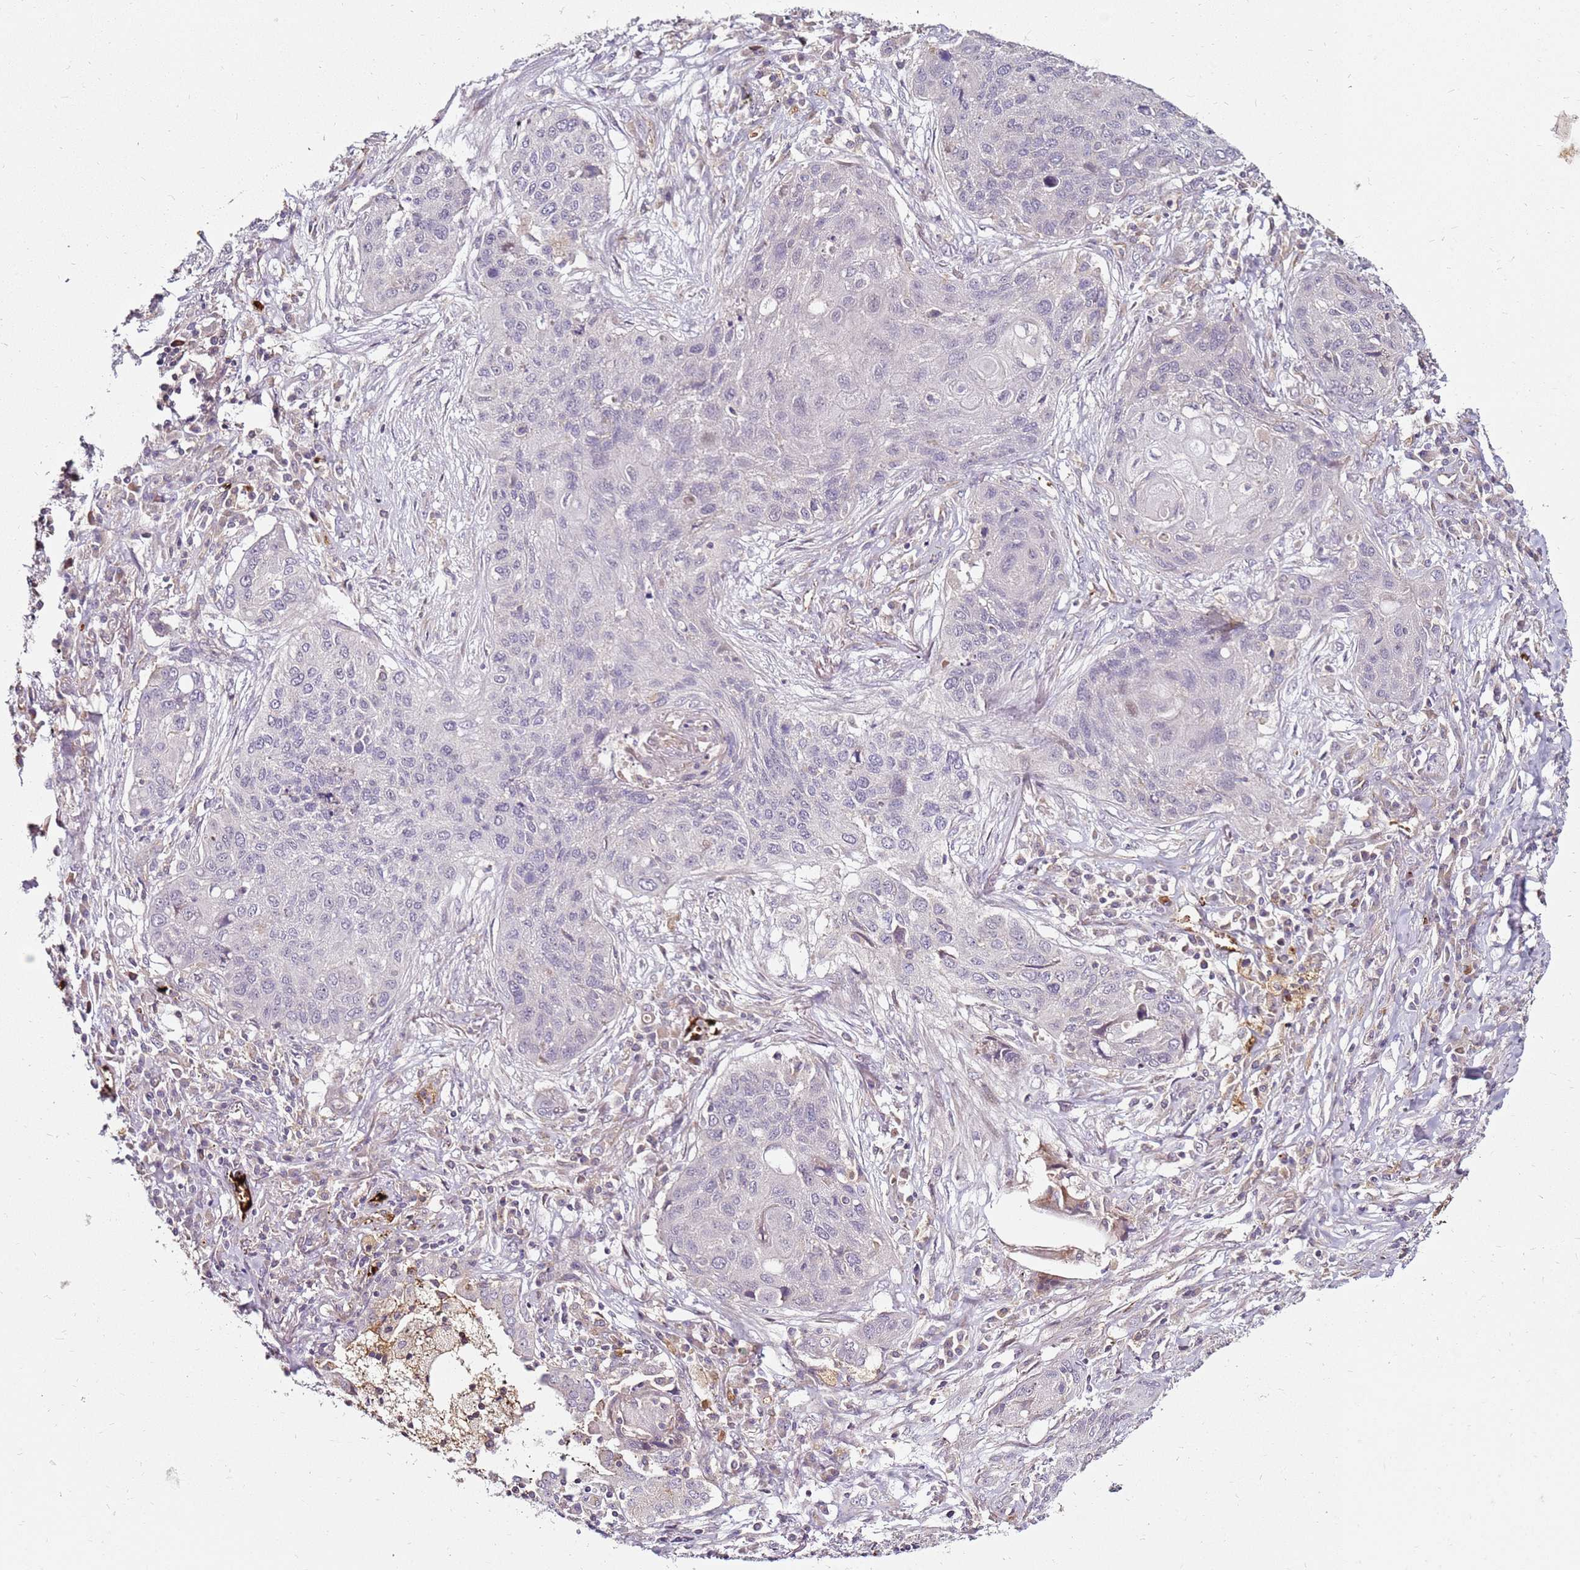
{"staining": {"intensity": "negative", "quantity": "none", "location": "none"}, "tissue": "lung cancer", "cell_type": "Tumor cells", "image_type": "cancer", "snomed": [{"axis": "morphology", "description": "Squamous cell carcinoma, NOS"}, {"axis": "topography", "description": "Lung"}], "caption": "Histopathology image shows no significant protein positivity in tumor cells of squamous cell carcinoma (lung).", "gene": "RNF11", "patient": {"sex": "female", "age": 63}}